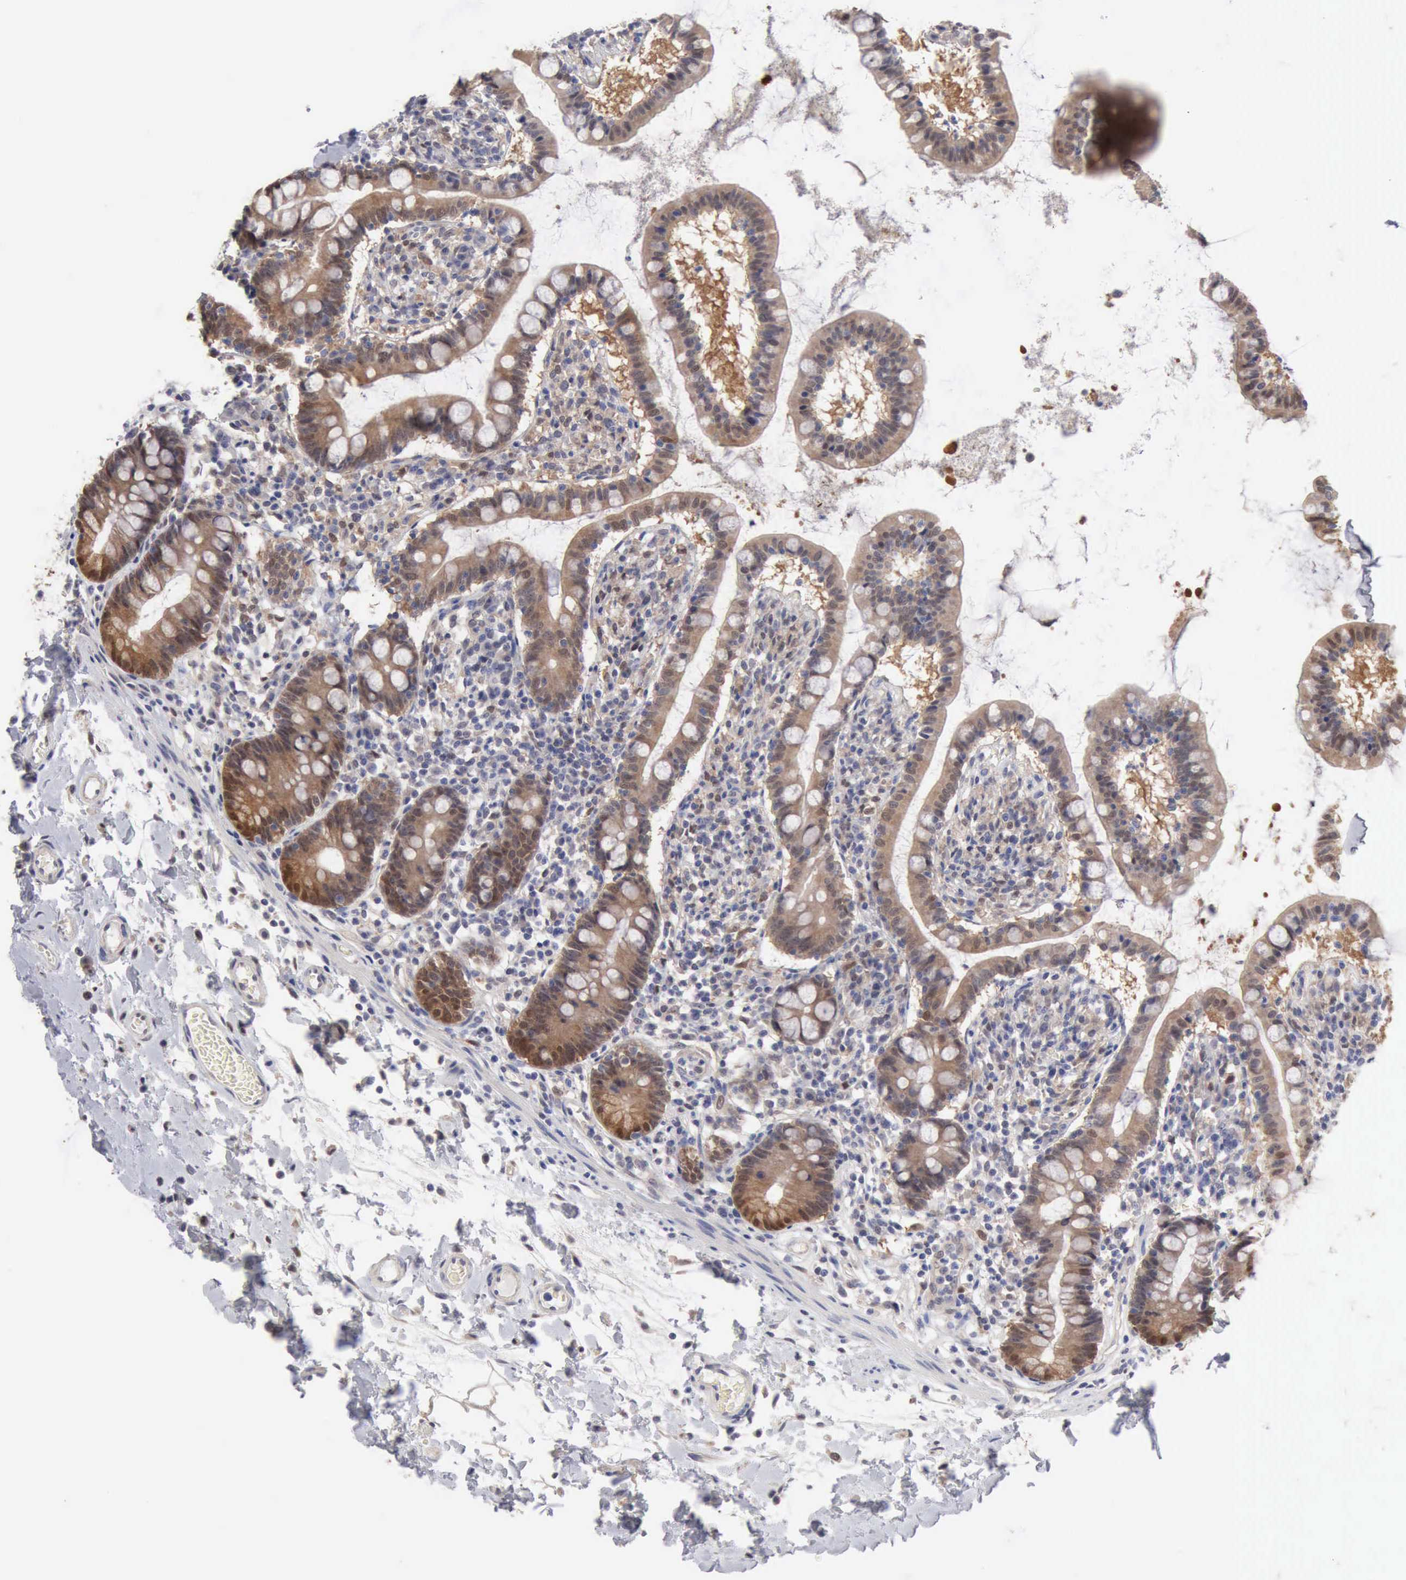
{"staining": {"intensity": "moderate", "quantity": "25%-75%", "location": "cytoplasmic/membranous"}, "tissue": "small intestine", "cell_type": "Glandular cells", "image_type": "normal", "snomed": [{"axis": "morphology", "description": "Normal tissue, NOS"}, {"axis": "topography", "description": "Small intestine"}], "caption": "This is a photomicrograph of IHC staining of benign small intestine, which shows moderate expression in the cytoplasmic/membranous of glandular cells.", "gene": "PTGR2", "patient": {"sex": "female", "age": 61}}